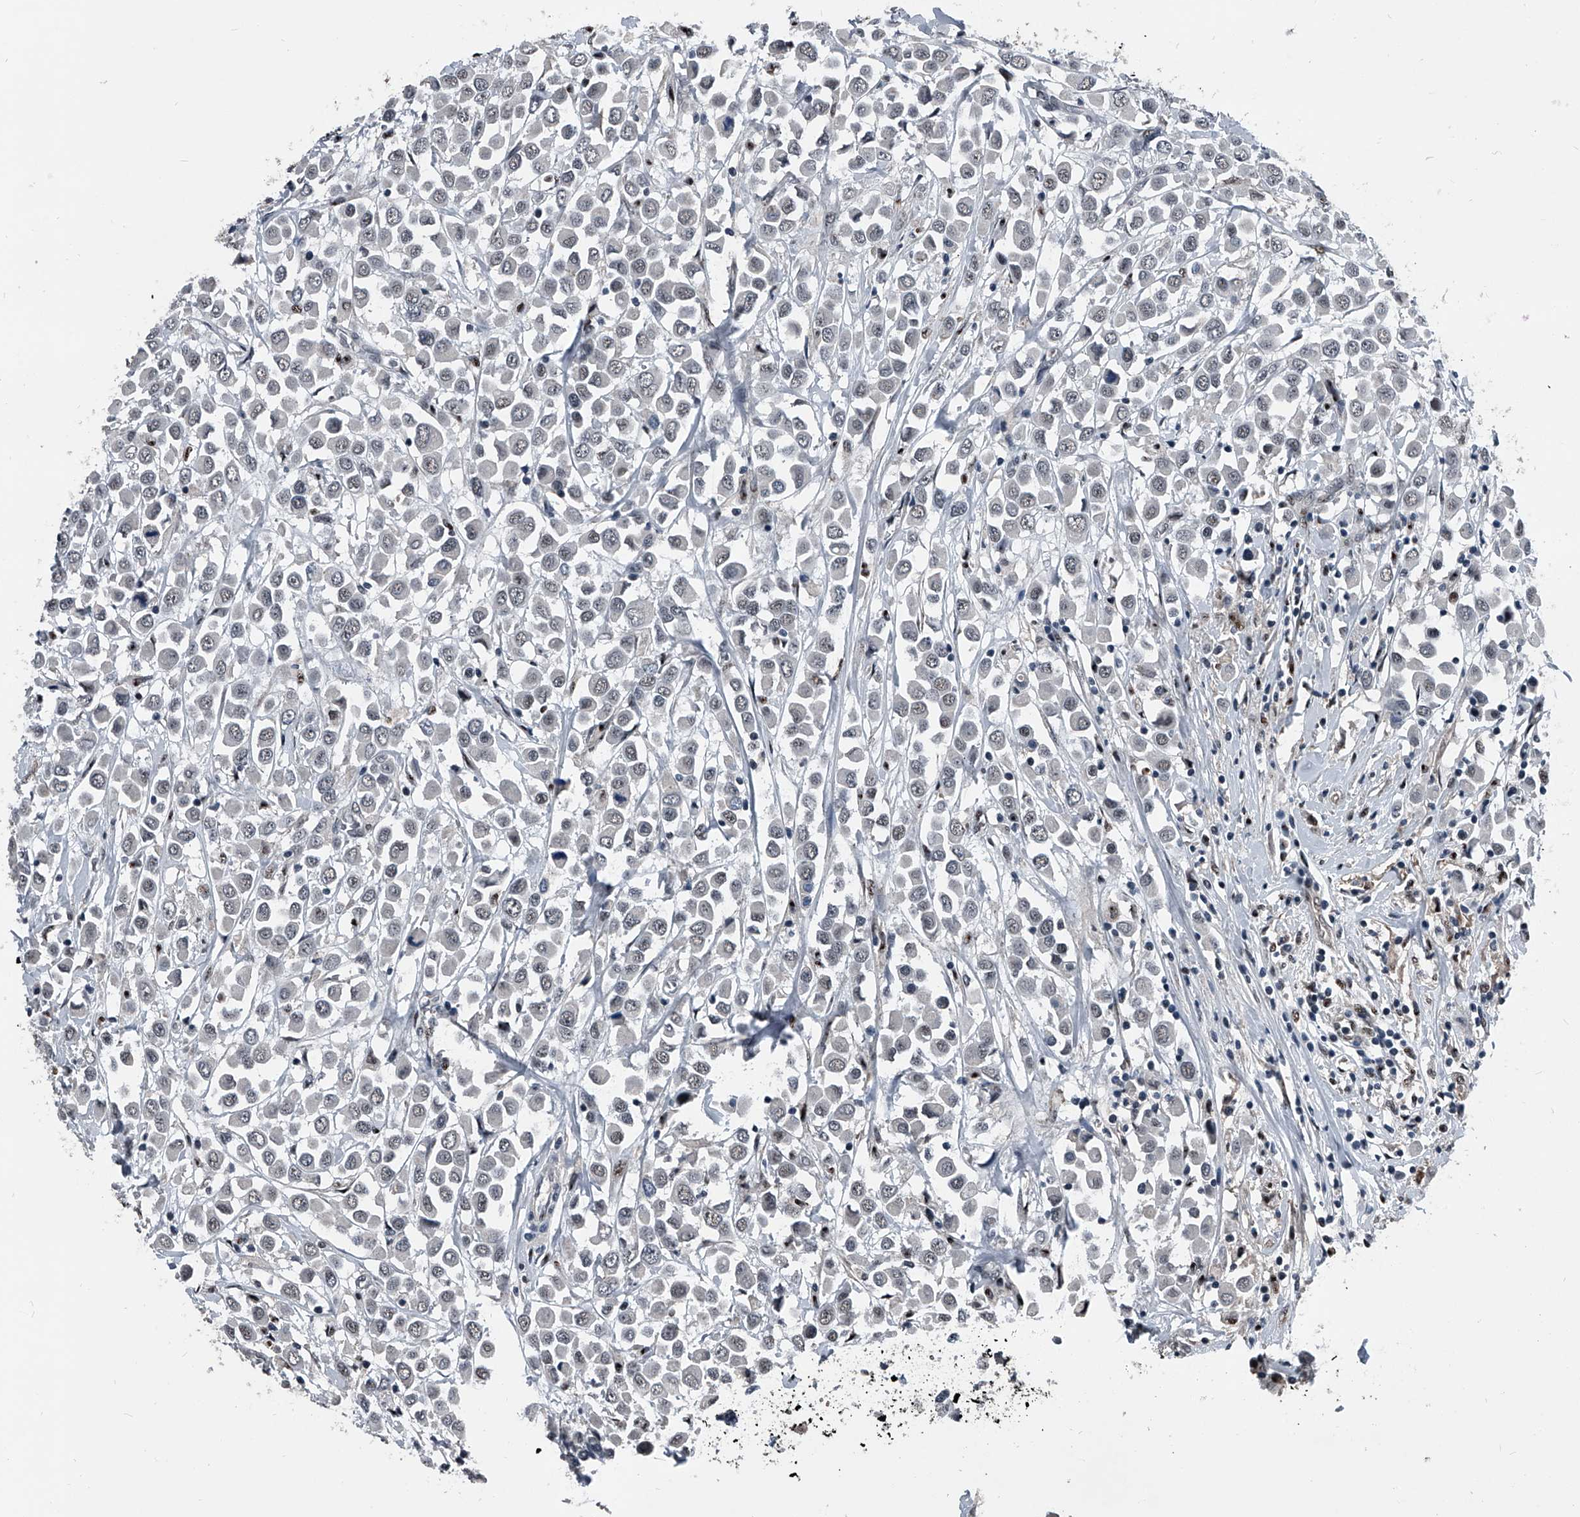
{"staining": {"intensity": "negative", "quantity": "none", "location": "none"}, "tissue": "breast cancer", "cell_type": "Tumor cells", "image_type": "cancer", "snomed": [{"axis": "morphology", "description": "Duct carcinoma"}, {"axis": "topography", "description": "Breast"}], "caption": "High power microscopy image of an immunohistochemistry (IHC) photomicrograph of breast infiltrating ductal carcinoma, revealing no significant positivity in tumor cells.", "gene": "MEN1", "patient": {"sex": "female", "age": 61}}